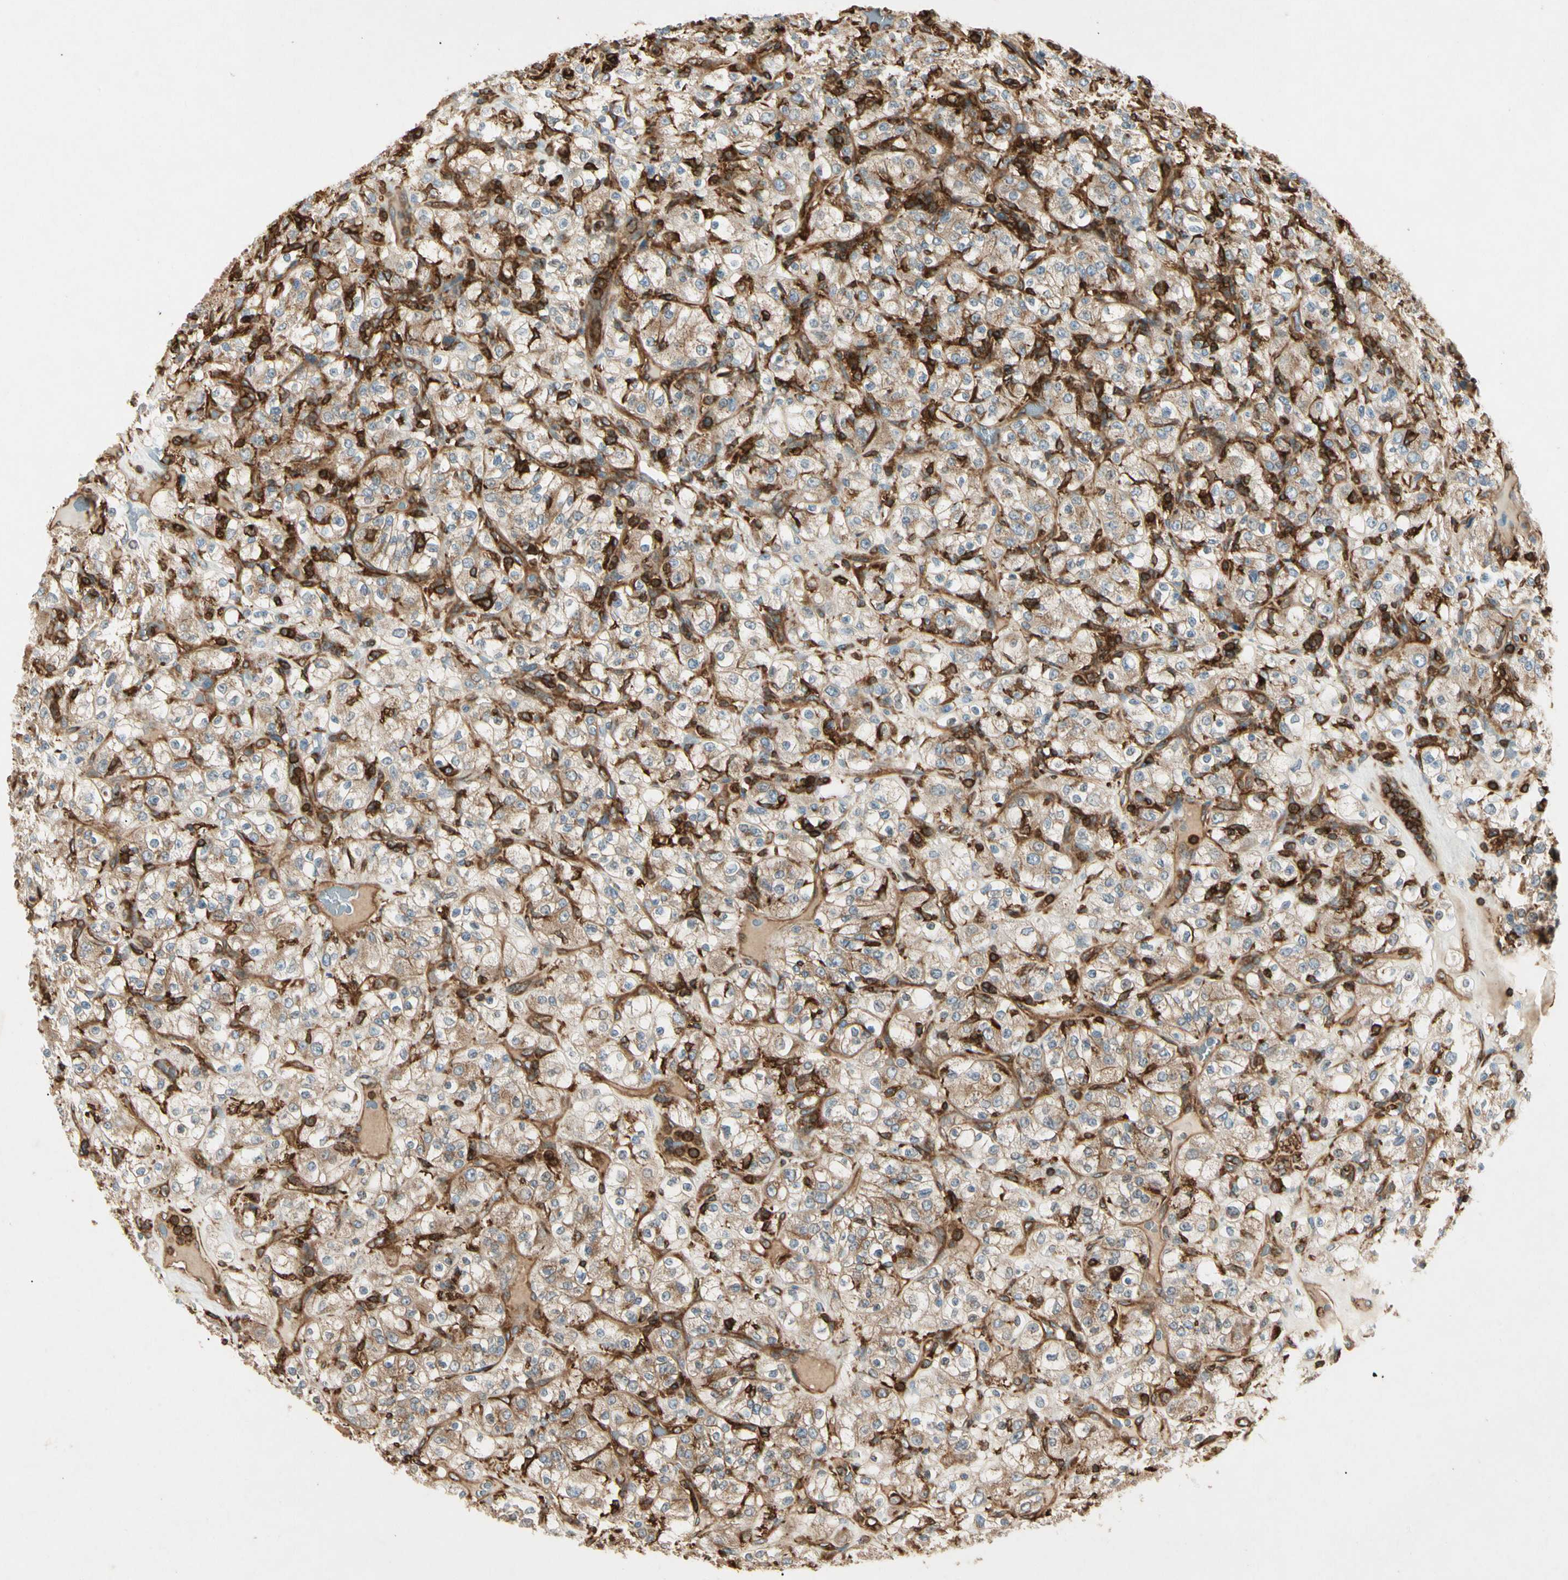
{"staining": {"intensity": "moderate", "quantity": ">75%", "location": "cytoplasmic/membranous"}, "tissue": "renal cancer", "cell_type": "Tumor cells", "image_type": "cancer", "snomed": [{"axis": "morphology", "description": "Normal tissue, NOS"}, {"axis": "morphology", "description": "Adenocarcinoma, NOS"}, {"axis": "topography", "description": "Kidney"}], "caption": "IHC of human renal cancer (adenocarcinoma) exhibits medium levels of moderate cytoplasmic/membranous positivity in approximately >75% of tumor cells.", "gene": "ARPC2", "patient": {"sex": "female", "age": 72}}